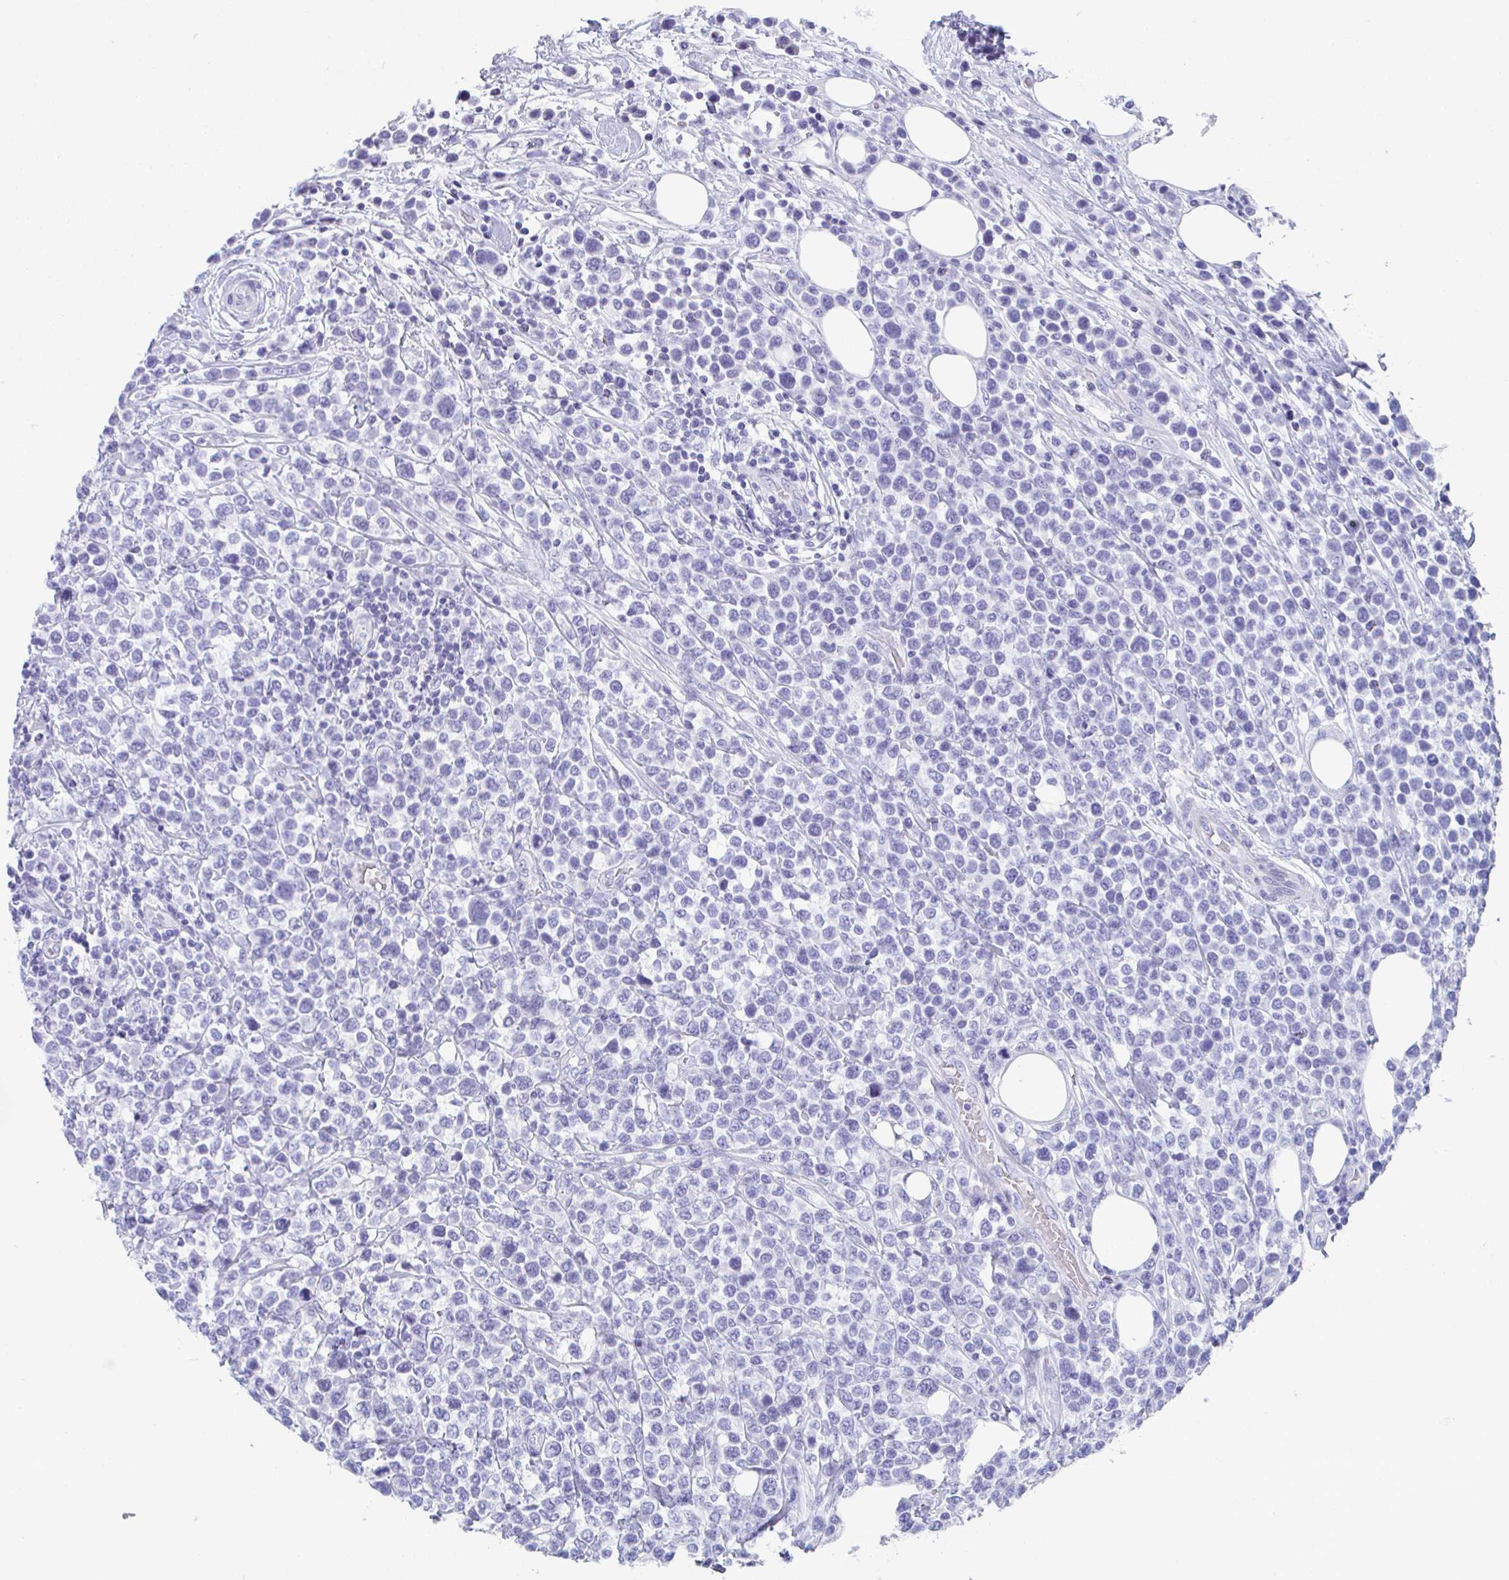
{"staining": {"intensity": "negative", "quantity": "none", "location": "none"}, "tissue": "lymphoma", "cell_type": "Tumor cells", "image_type": "cancer", "snomed": [{"axis": "morphology", "description": "Malignant lymphoma, non-Hodgkin's type, High grade"}, {"axis": "topography", "description": "Soft tissue"}], "caption": "Human high-grade malignant lymphoma, non-Hodgkin's type stained for a protein using immunohistochemistry exhibits no staining in tumor cells.", "gene": "TTC30B", "patient": {"sex": "female", "age": 56}}